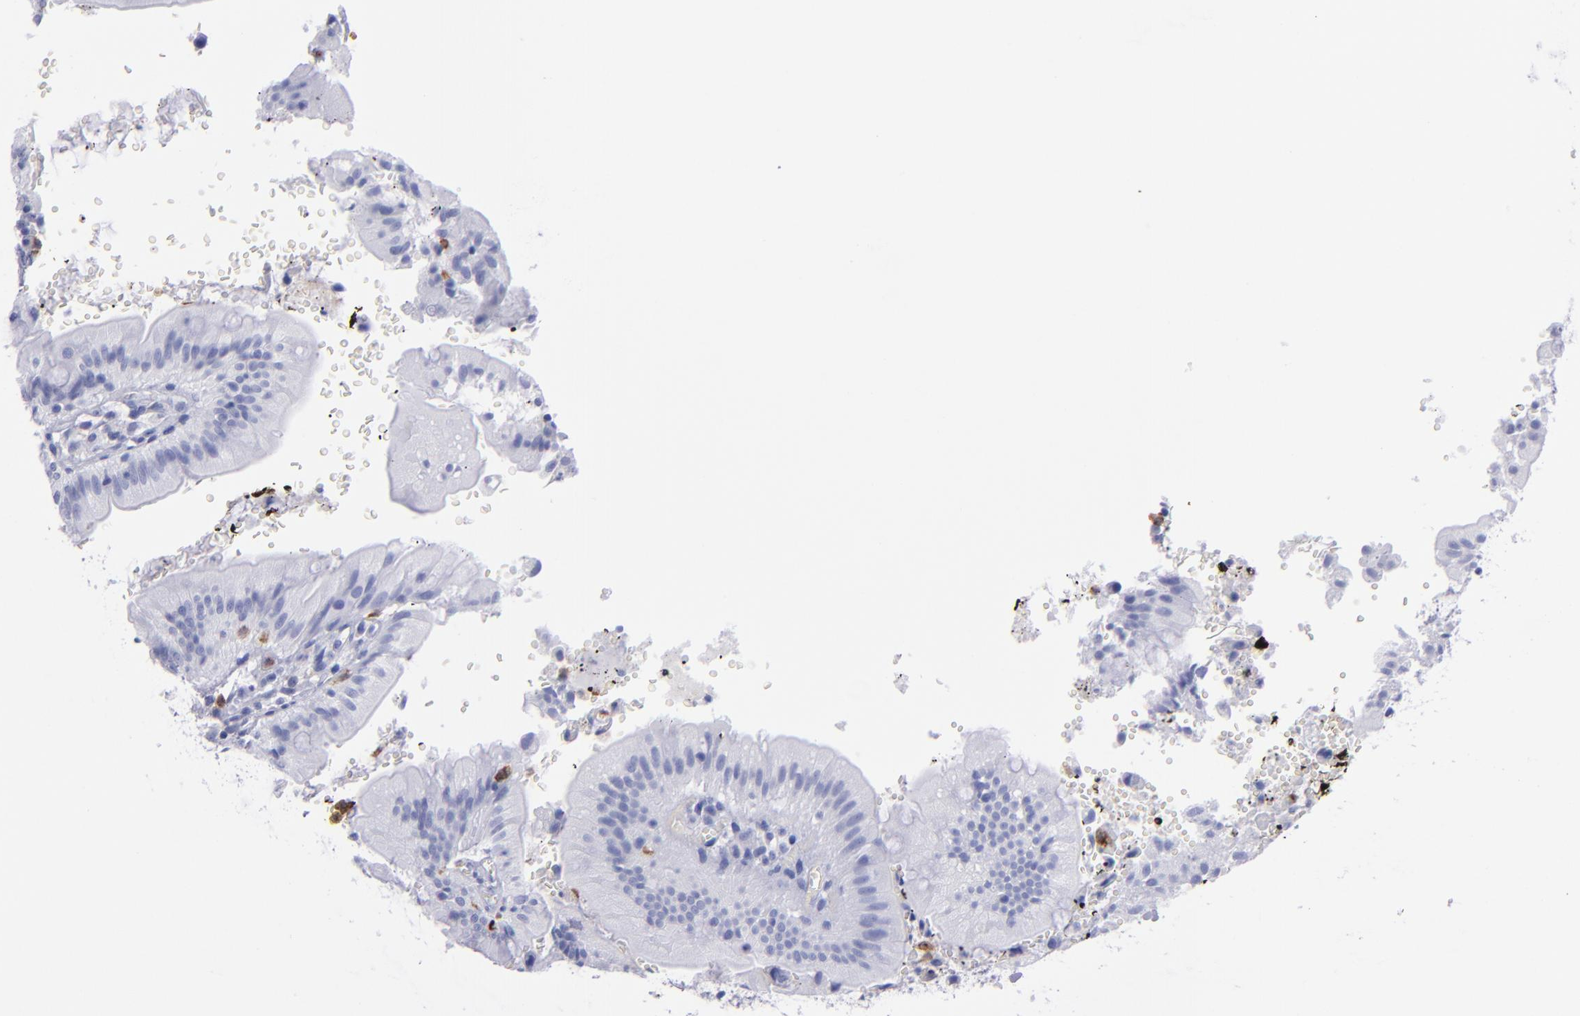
{"staining": {"intensity": "negative", "quantity": "none", "location": "none"}, "tissue": "small intestine", "cell_type": "Glandular cells", "image_type": "normal", "snomed": [{"axis": "morphology", "description": "Normal tissue, NOS"}, {"axis": "topography", "description": "Small intestine"}], "caption": "IHC image of benign human small intestine stained for a protein (brown), which reveals no expression in glandular cells.", "gene": "CR1", "patient": {"sex": "male", "age": 71}}